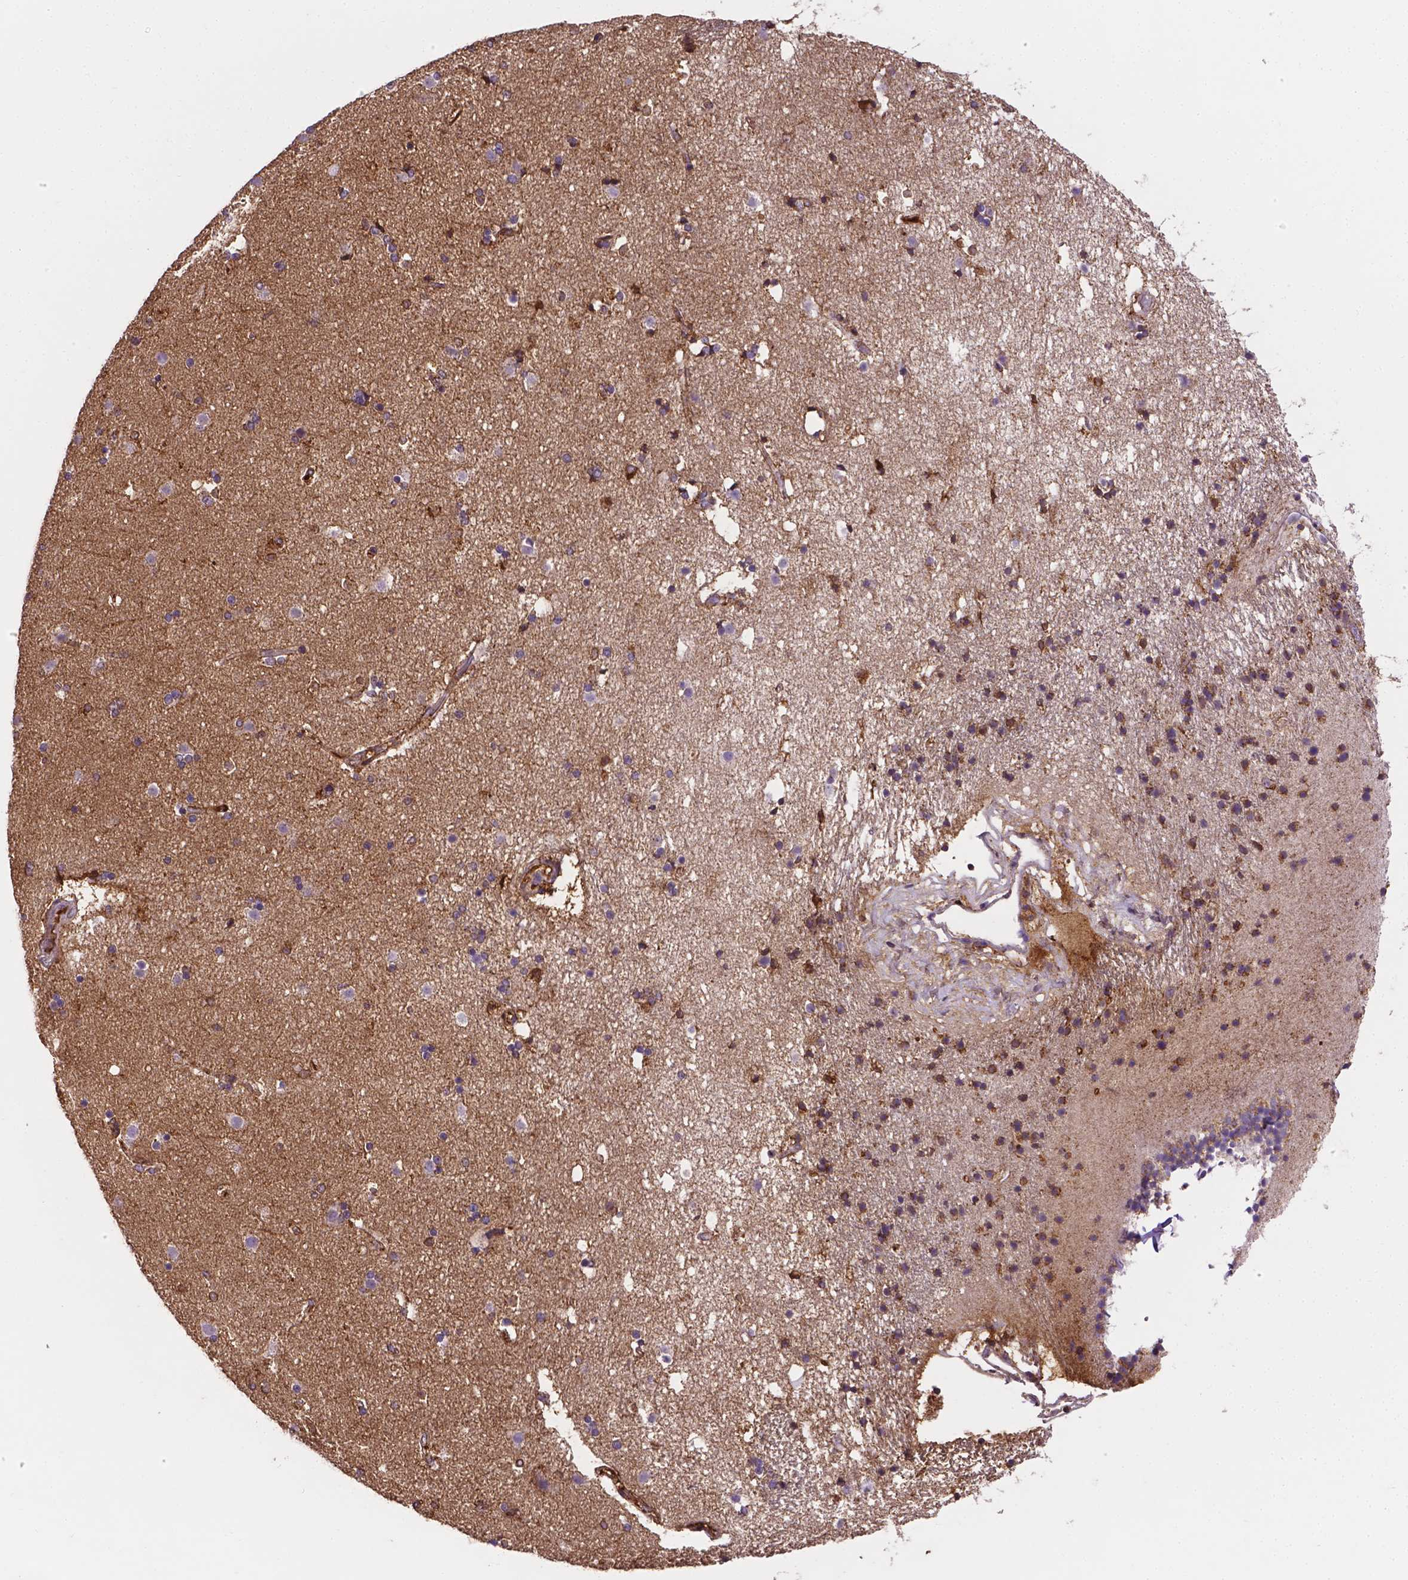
{"staining": {"intensity": "strong", "quantity": "25%-75%", "location": "cytoplasmic/membranous,nuclear"}, "tissue": "caudate", "cell_type": "Glial cells", "image_type": "normal", "snomed": [{"axis": "morphology", "description": "Normal tissue, NOS"}, {"axis": "topography", "description": "Lateral ventricle wall"}], "caption": "Immunohistochemistry micrograph of benign human caudate stained for a protein (brown), which reveals high levels of strong cytoplasmic/membranous,nuclear expression in approximately 25%-75% of glial cells.", "gene": "APOE", "patient": {"sex": "female", "age": 71}}